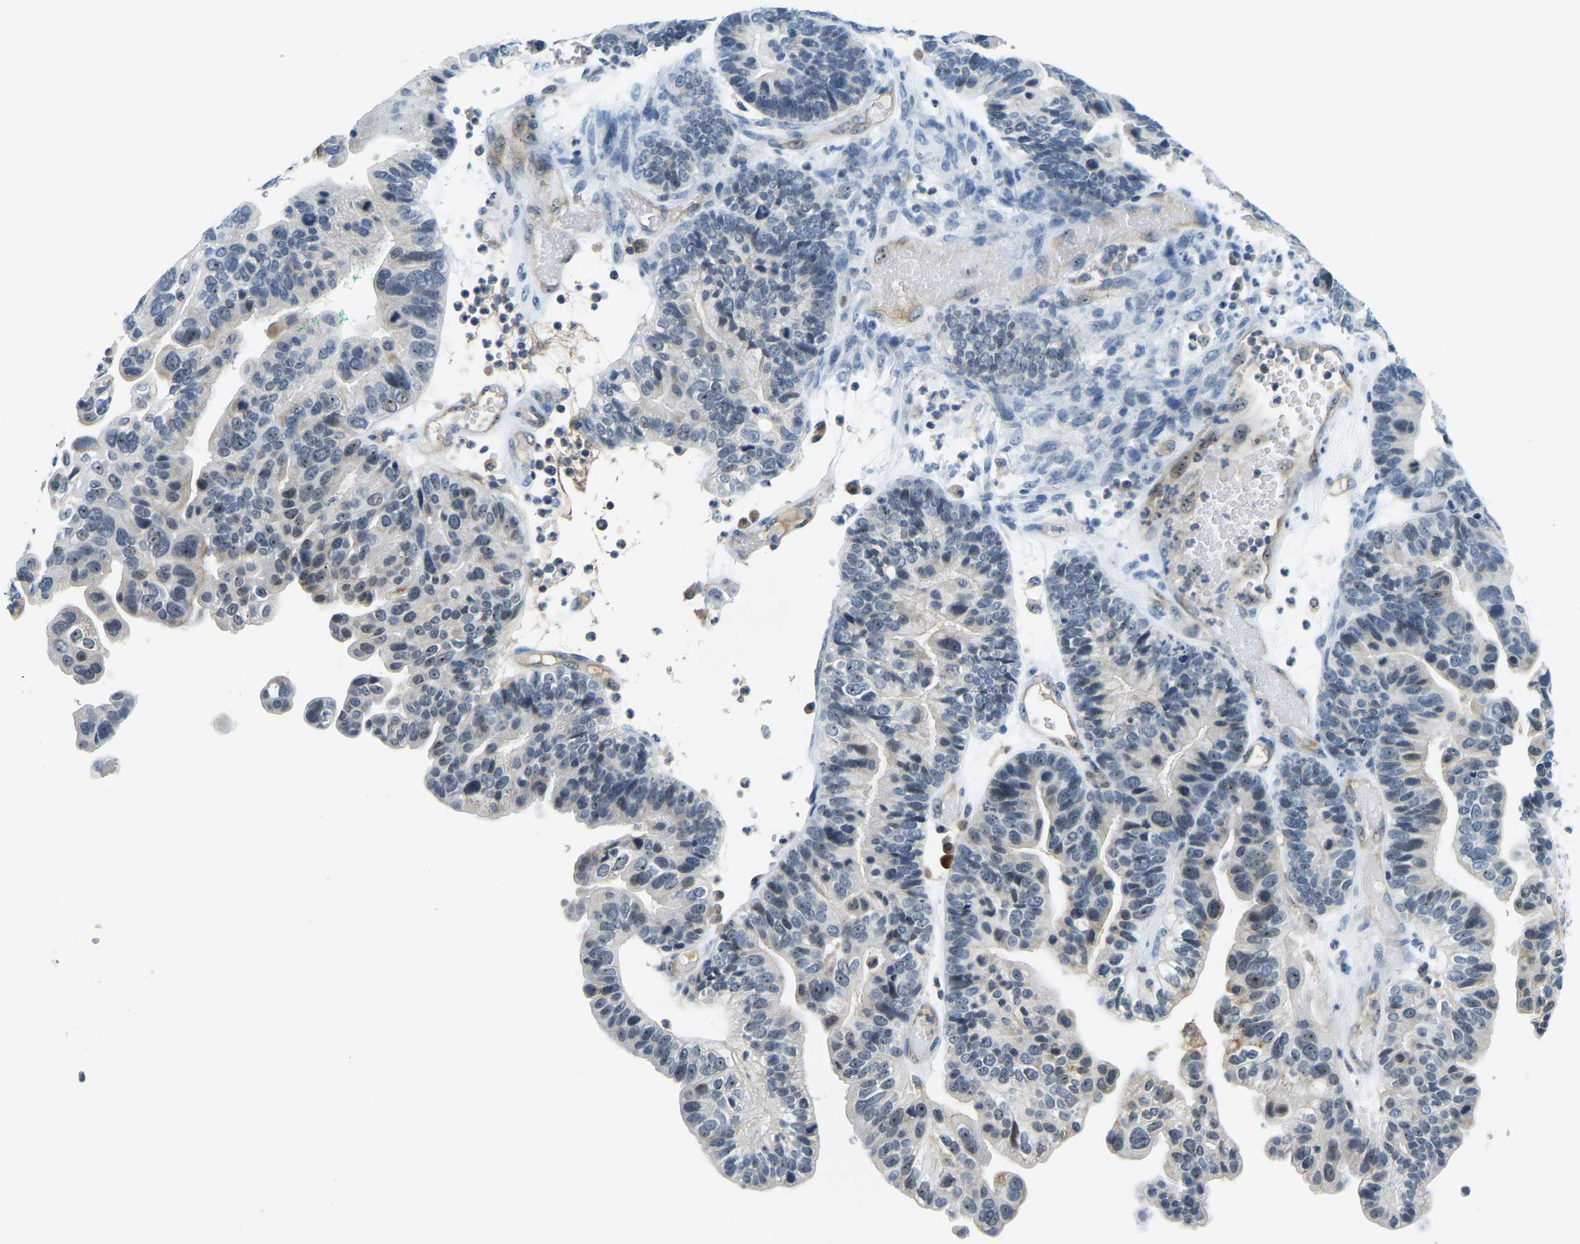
{"staining": {"intensity": "weak", "quantity": "<25%", "location": "nuclear"}, "tissue": "ovarian cancer", "cell_type": "Tumor cells", "image_type": "cancer", "snomed": [{"axis": "morphology", "description": "Cystadenocarcinoma, serous, NOS"}, {"axis": "topography", "description": "Ovary"}], "caption": "A photomicrograph of human ovarian cancer (serous cystadenocarcinoma) is negative for staining in tumor cells. (DAB (3,3'-diaminobenzidine) immunohistochemistry with hematoxylin counter stain).", "gene": "RRP1", "patient": {"sex": "female", "age": 56}}